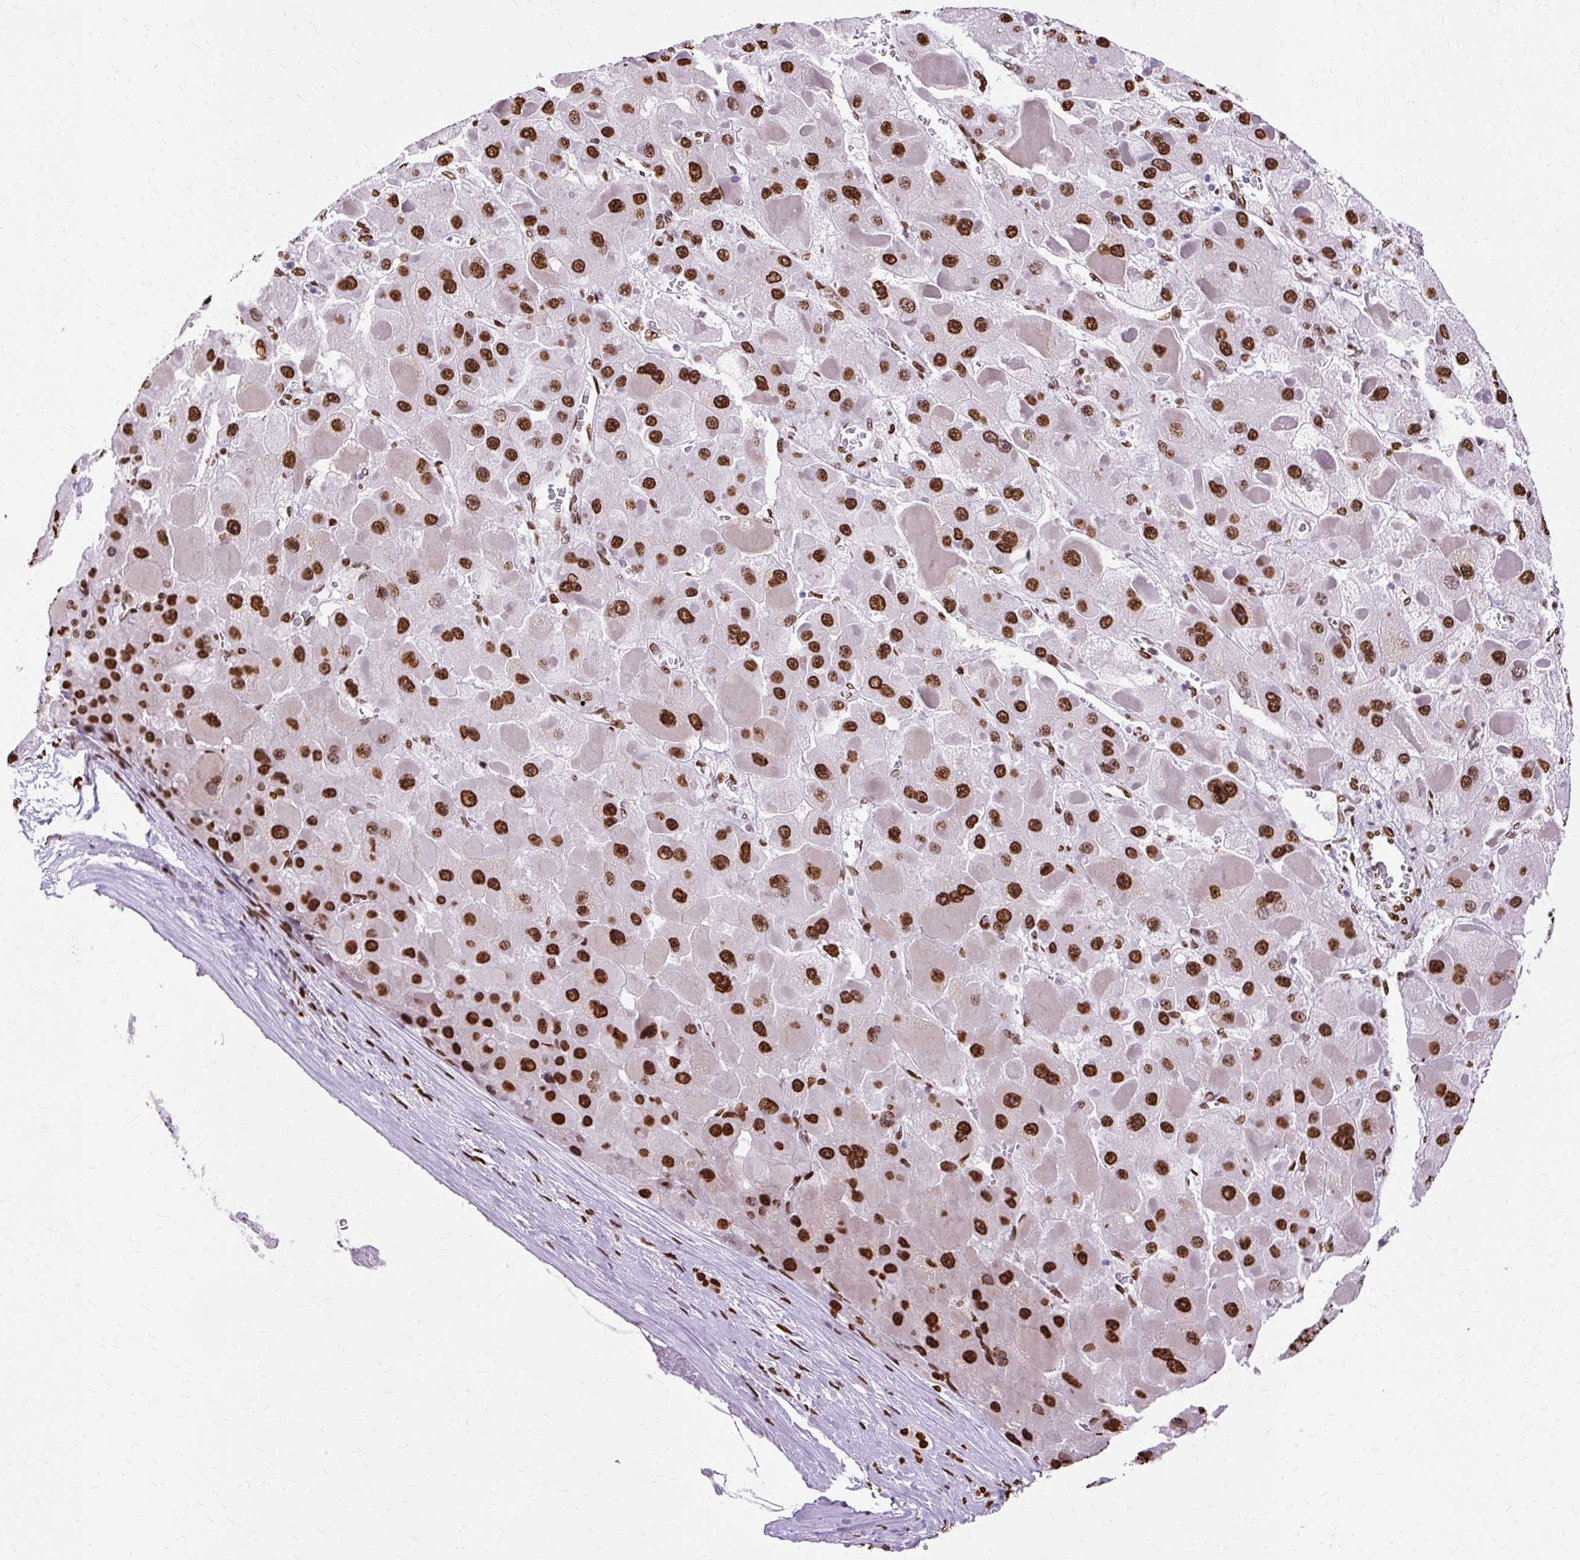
{"staining": {"intensity": "strong", "quantity": ">75%", "location": "nuclear"}, "tissue": "liver cancer", "cell_type": "Tumor cells", "image_type": "cancer", "snomed": [{"axis": "morphology", "description": "Carcinoma, Hepatocellular, NOS"}, {"axis": "topography", "description": "Liver"}], "caption": "About >75% of tumor cells in hepatocellular carcinoma (liver) show strong nuclear protein expression as visualized by brown immunohistochemical staining.", "gene": "TMEM184C", "patient": {"sex": "female", "age": 73}}